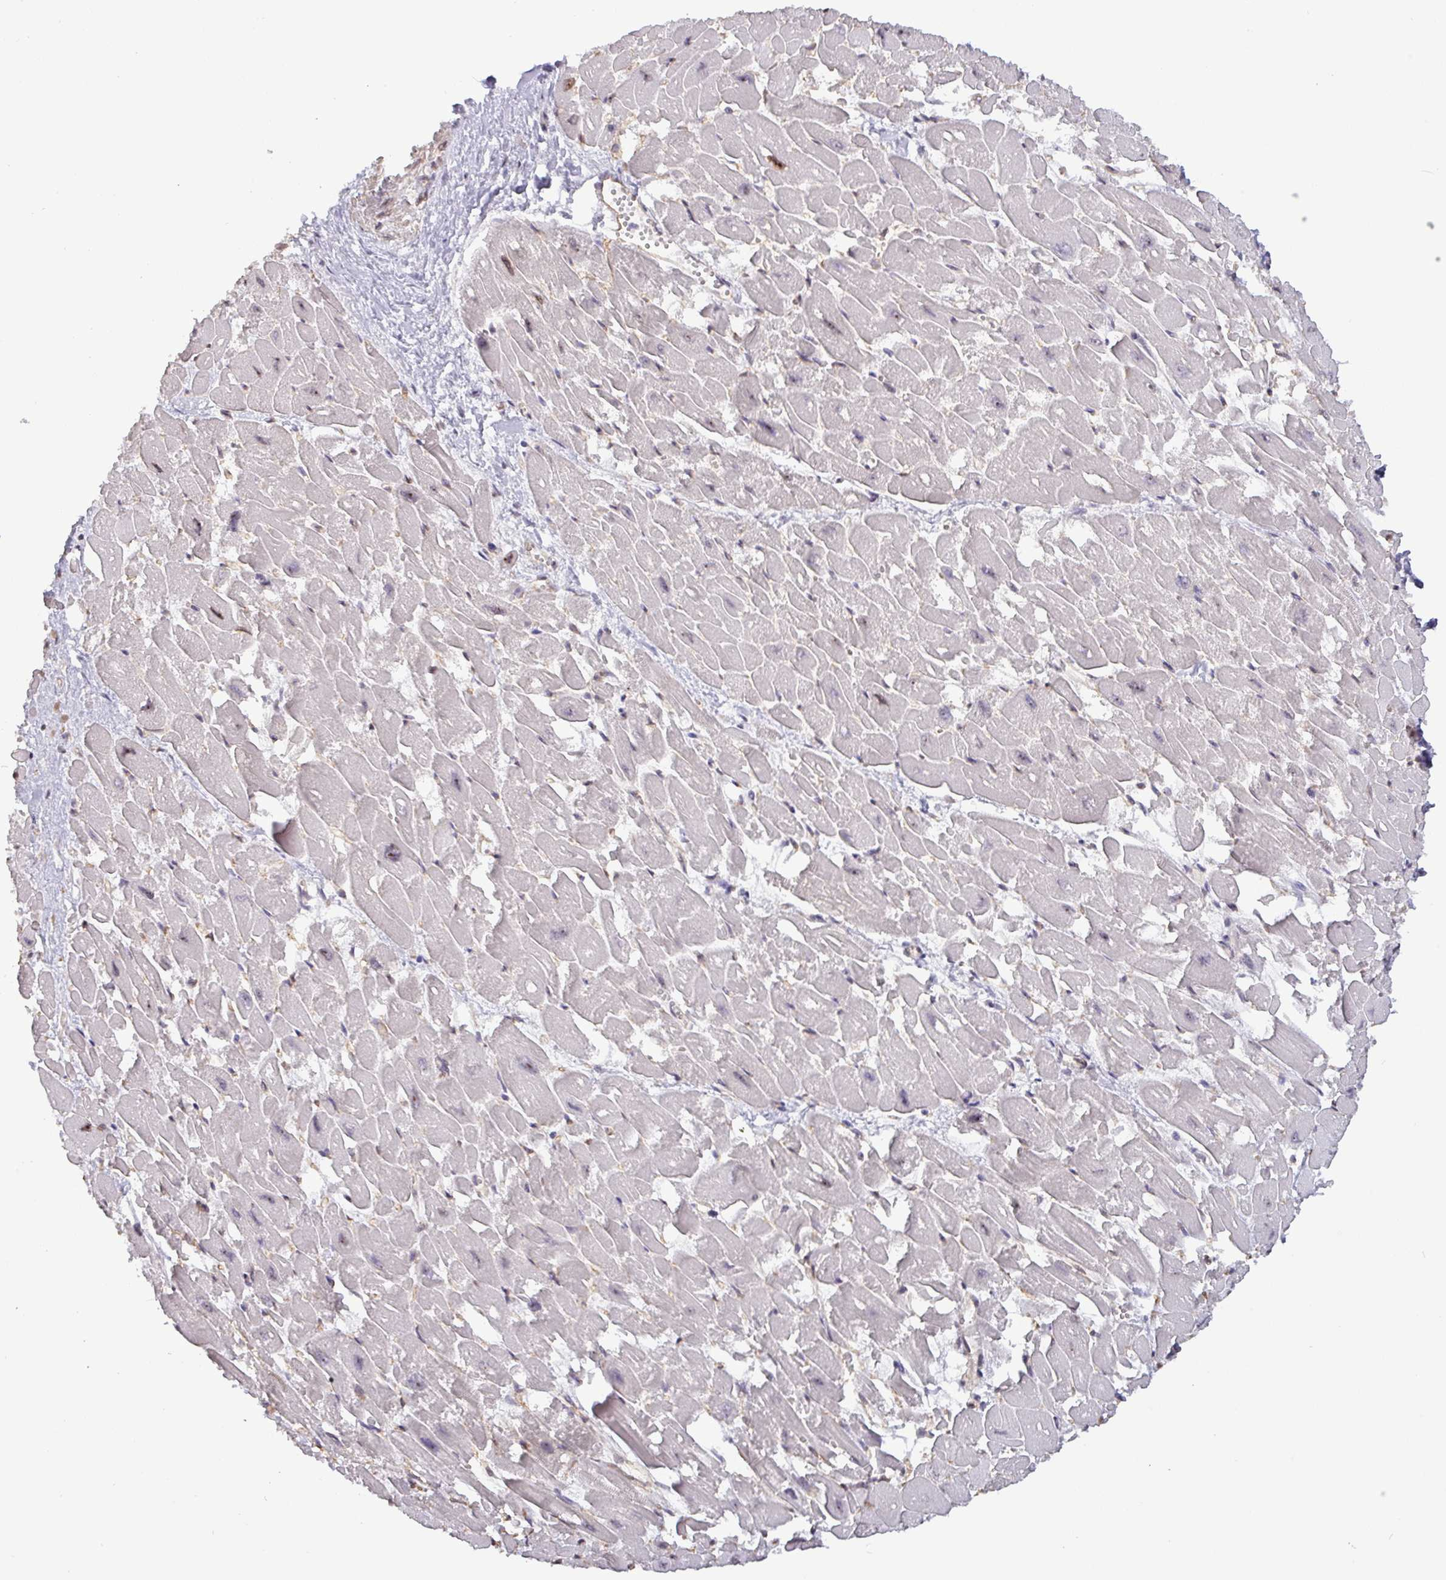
{"staining": {"intensity": "moderate", "quantity": "<25%", "location": "nuclear"}, "tissue": "heart muscle", "cell_type": "Cardiomyocytes", "image_type": "normal", "snomed": [{"axis": "morphology", "description": "Normal tissue, NOS"}, {"axis": "topography", "description": "Heart"}], "caption": "Moderate nuclear expression is identified in approximately <25% of cardiomyocytes in benign heart muscle. Using DAB (brown) and hematoxylin (blue) stains, captured at high magnification using brightfield microscopy.", "gene": "RRN3", "patient": {"sex": "male", "age": 54}}